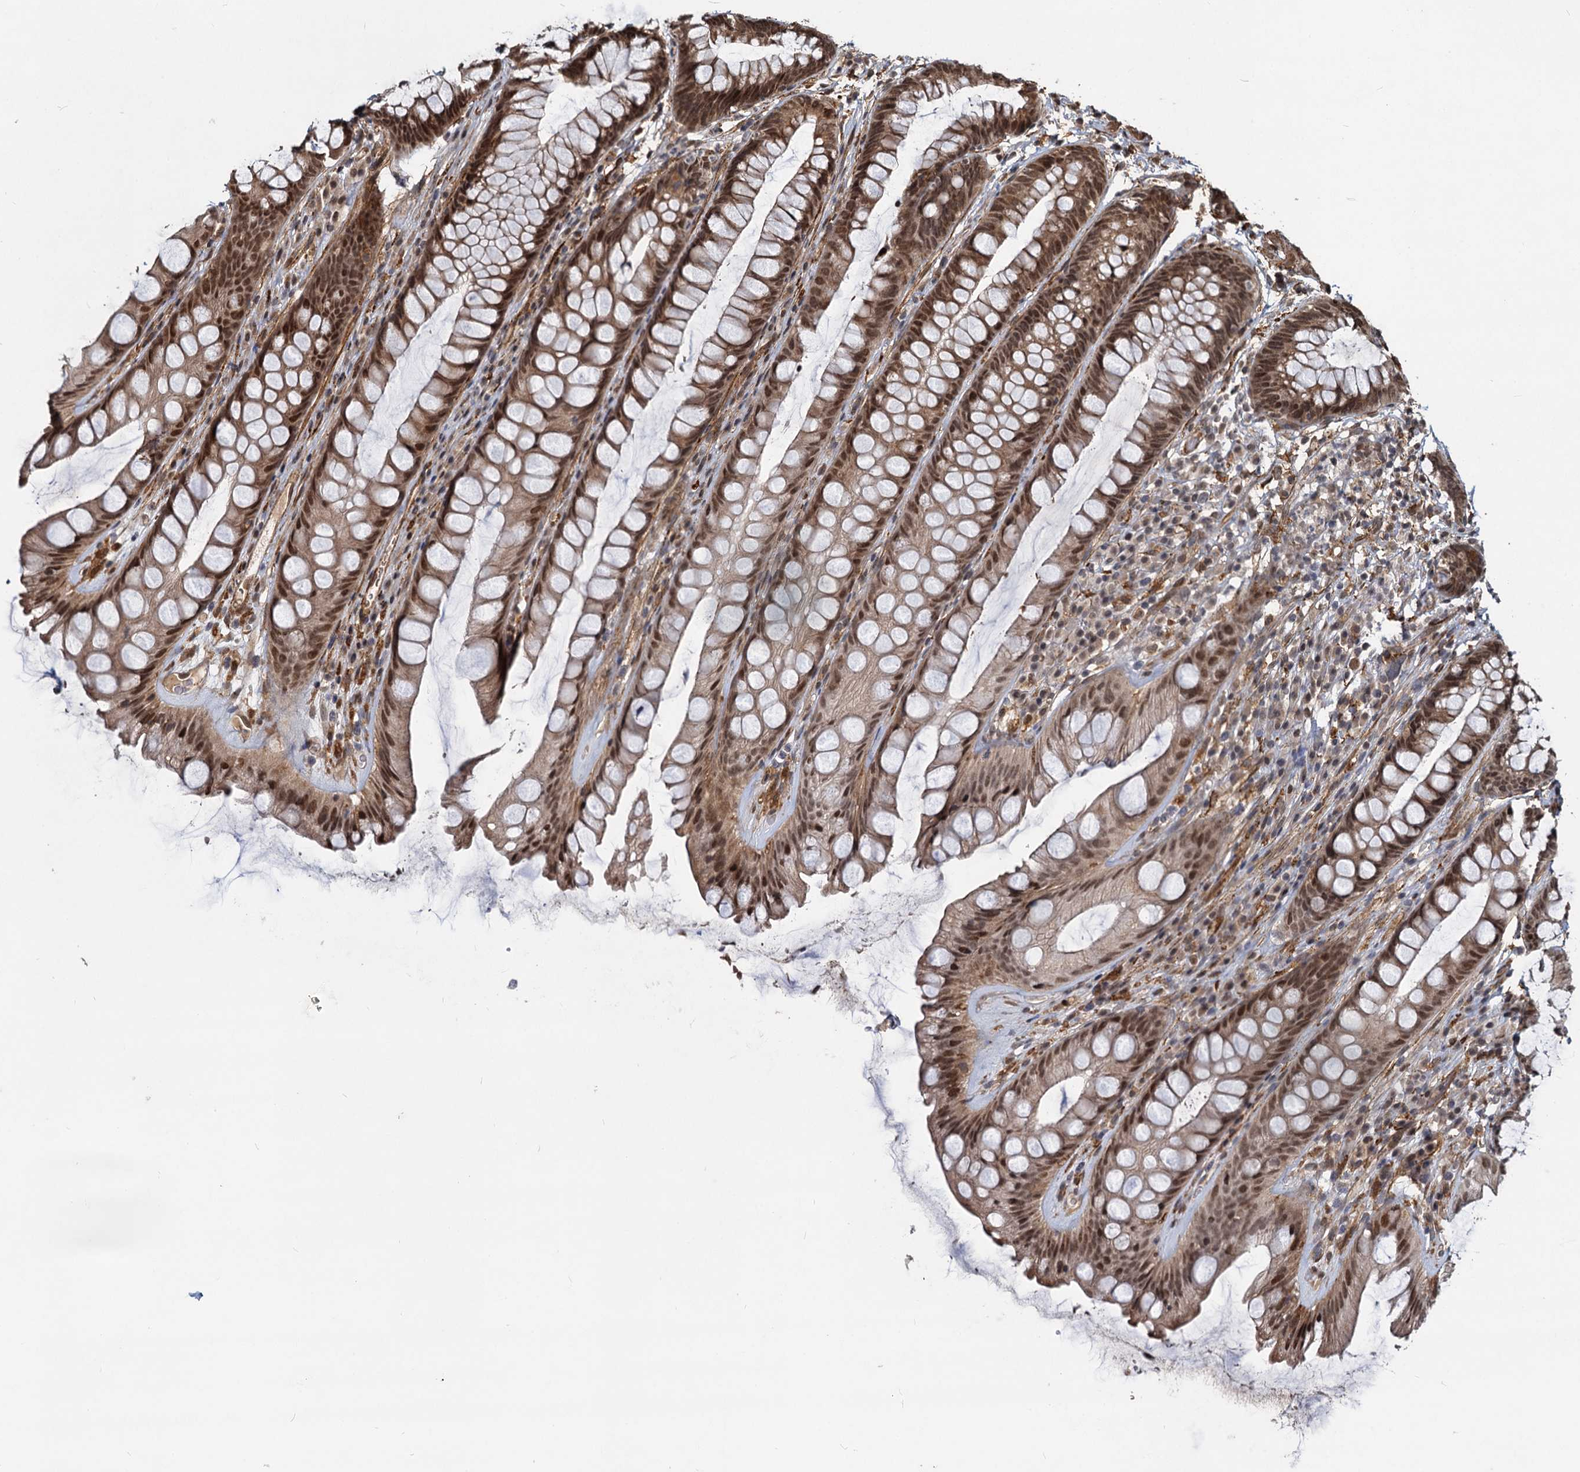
{"staining": {"intensity": "moderate", "quantity": ">75%", "location": "nuclear"}, "tissue": "rectum", "cell_type": "Glandular cells", "image_type": "normal", "snomed": [{"axis": "morphology", "description": "Normal tissue, NOS"}, {"axis": "topography", "description": "Rectum"}], "caption": "Moderate nuclear protein positivity is identified in approximately >75% of glandular cells in rectum. Nuclei are stained in blue.", "gene": "TRIM23", "patient": {"sex": "male", "age": 74}}